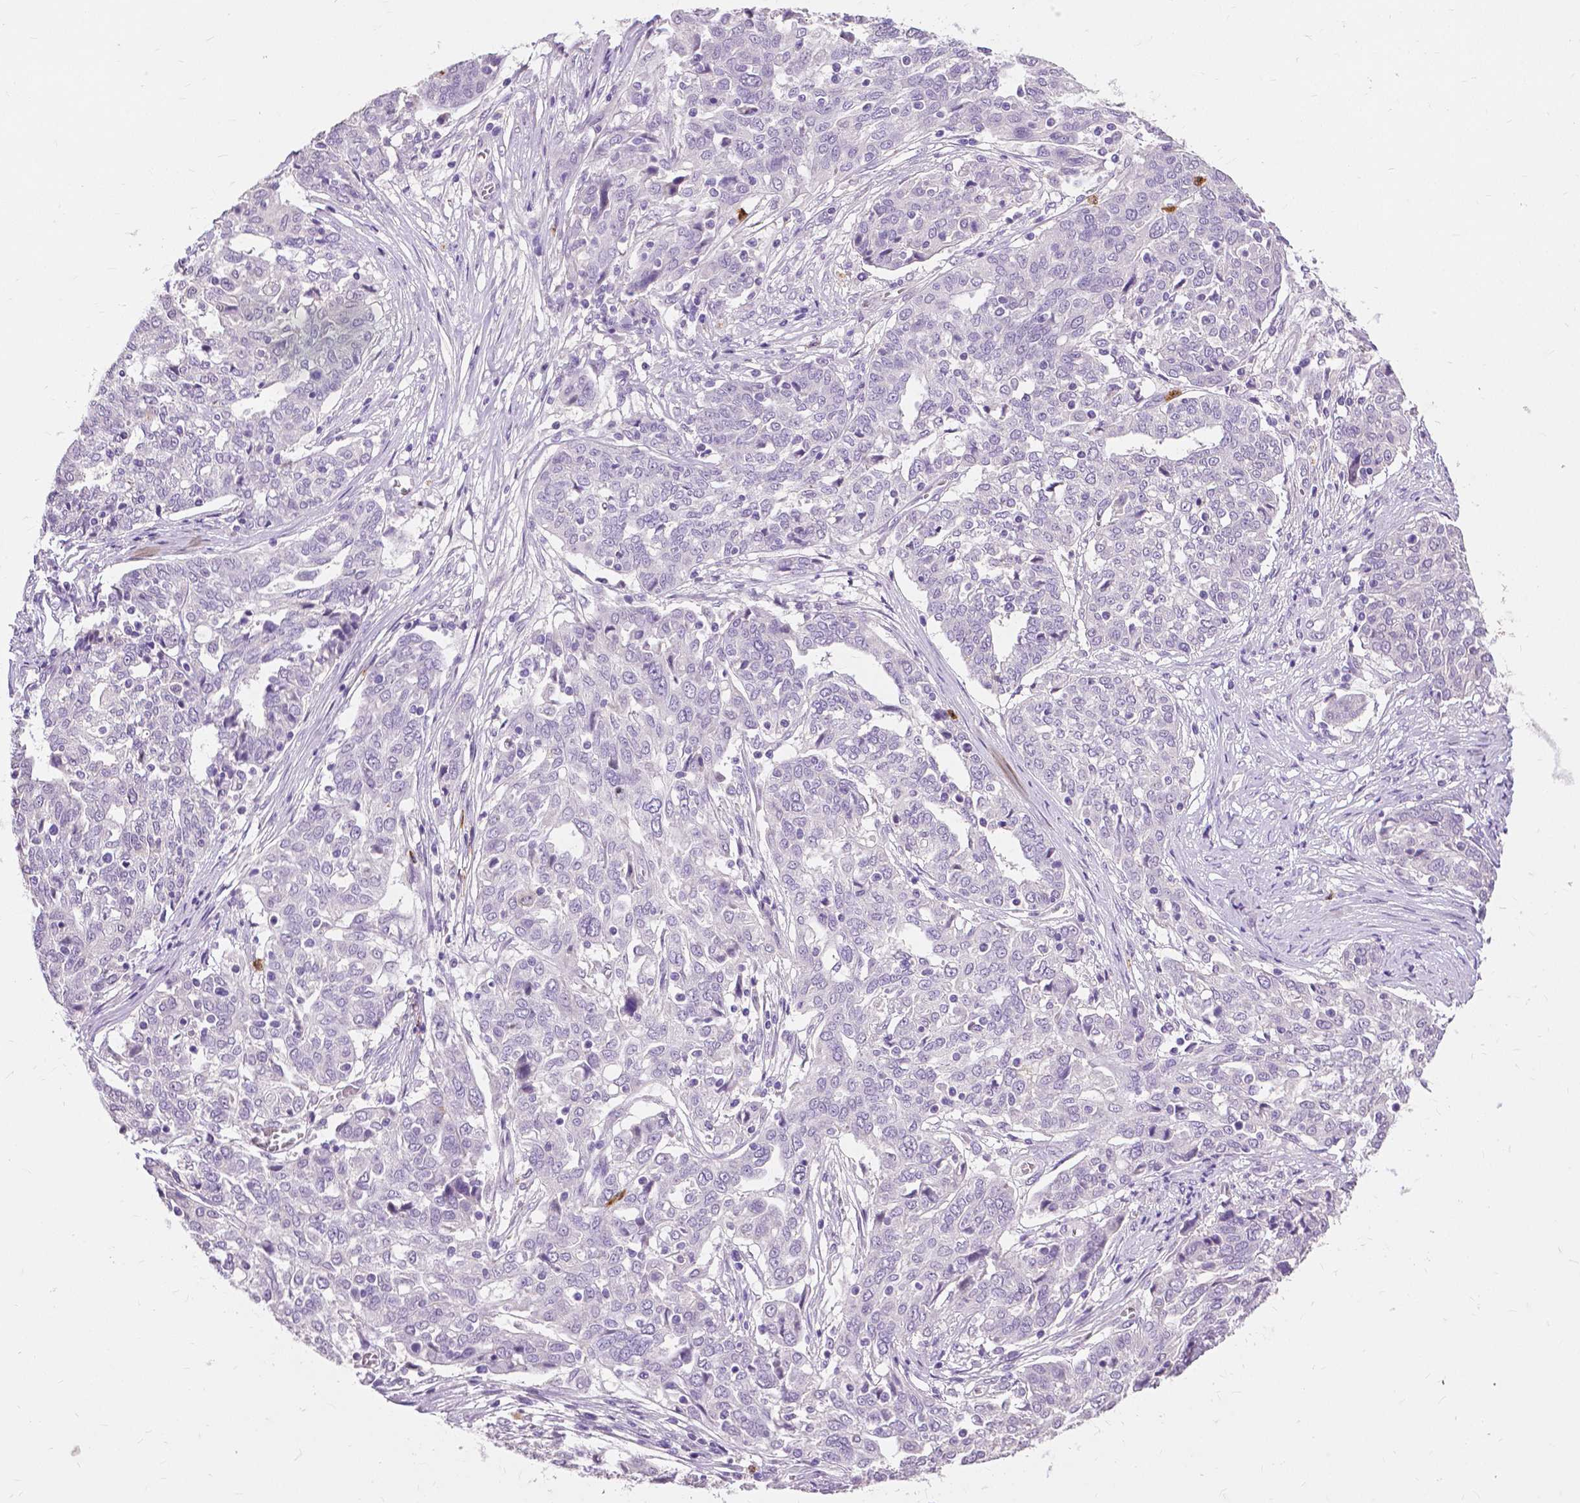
{"staining": {"intensity": "negative", "quantity": "none", "location": "none"}, "tissue": "ovarian cancer", "cell_type": "Tumor cells", "image_type": "cancer", "snomed": [{"axis": "morphology", "description": "Cystadenocarcinoma, serous, NOS"}, {"axis": "topography", "description": "Ovary"}], "caption": "Ovarian cancer was stained to show a protein in brown. There is no significant positivity in tumor cells.", "gene": "CXCR2", "patient": {"sex": "female", "age": 67}}